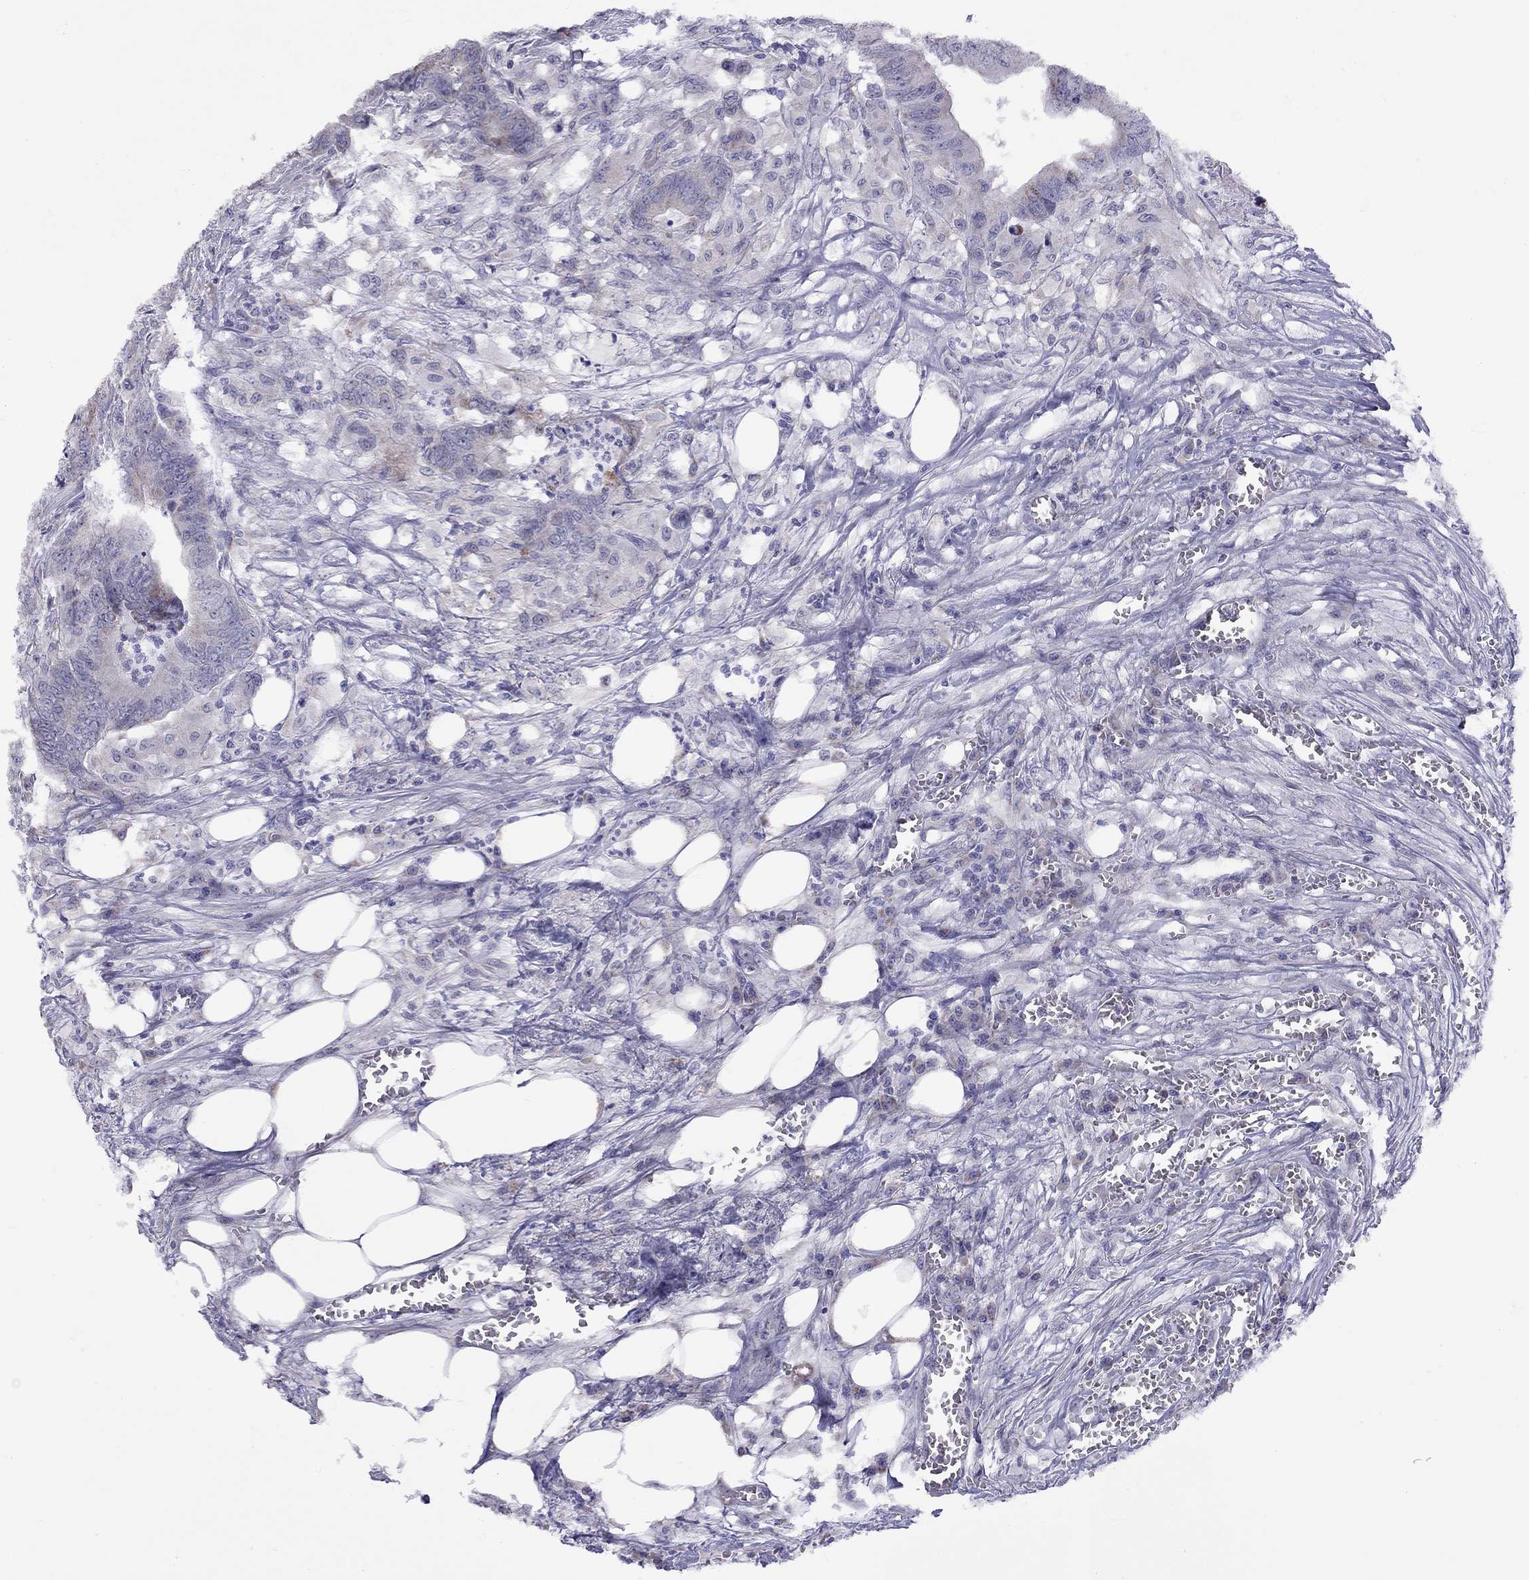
{"staining": {"intensity": "negative", "quantity": "none", "location": "none"}, "tissue": "colorectal cancer", "cell_type": "Tumor cells", "image_type": "cancer", "snomed": [{"axis": "morphology", "description": "Adenocarcinoma, NOS"}, {"axis": "topography", "description": "Colon"}], "caption": "The photomicrograph reveals no staining of tumor cells in colorectal adenocarcinoma.", "gene": "HES5", "patient": {"sex": "male", "age": 84}}